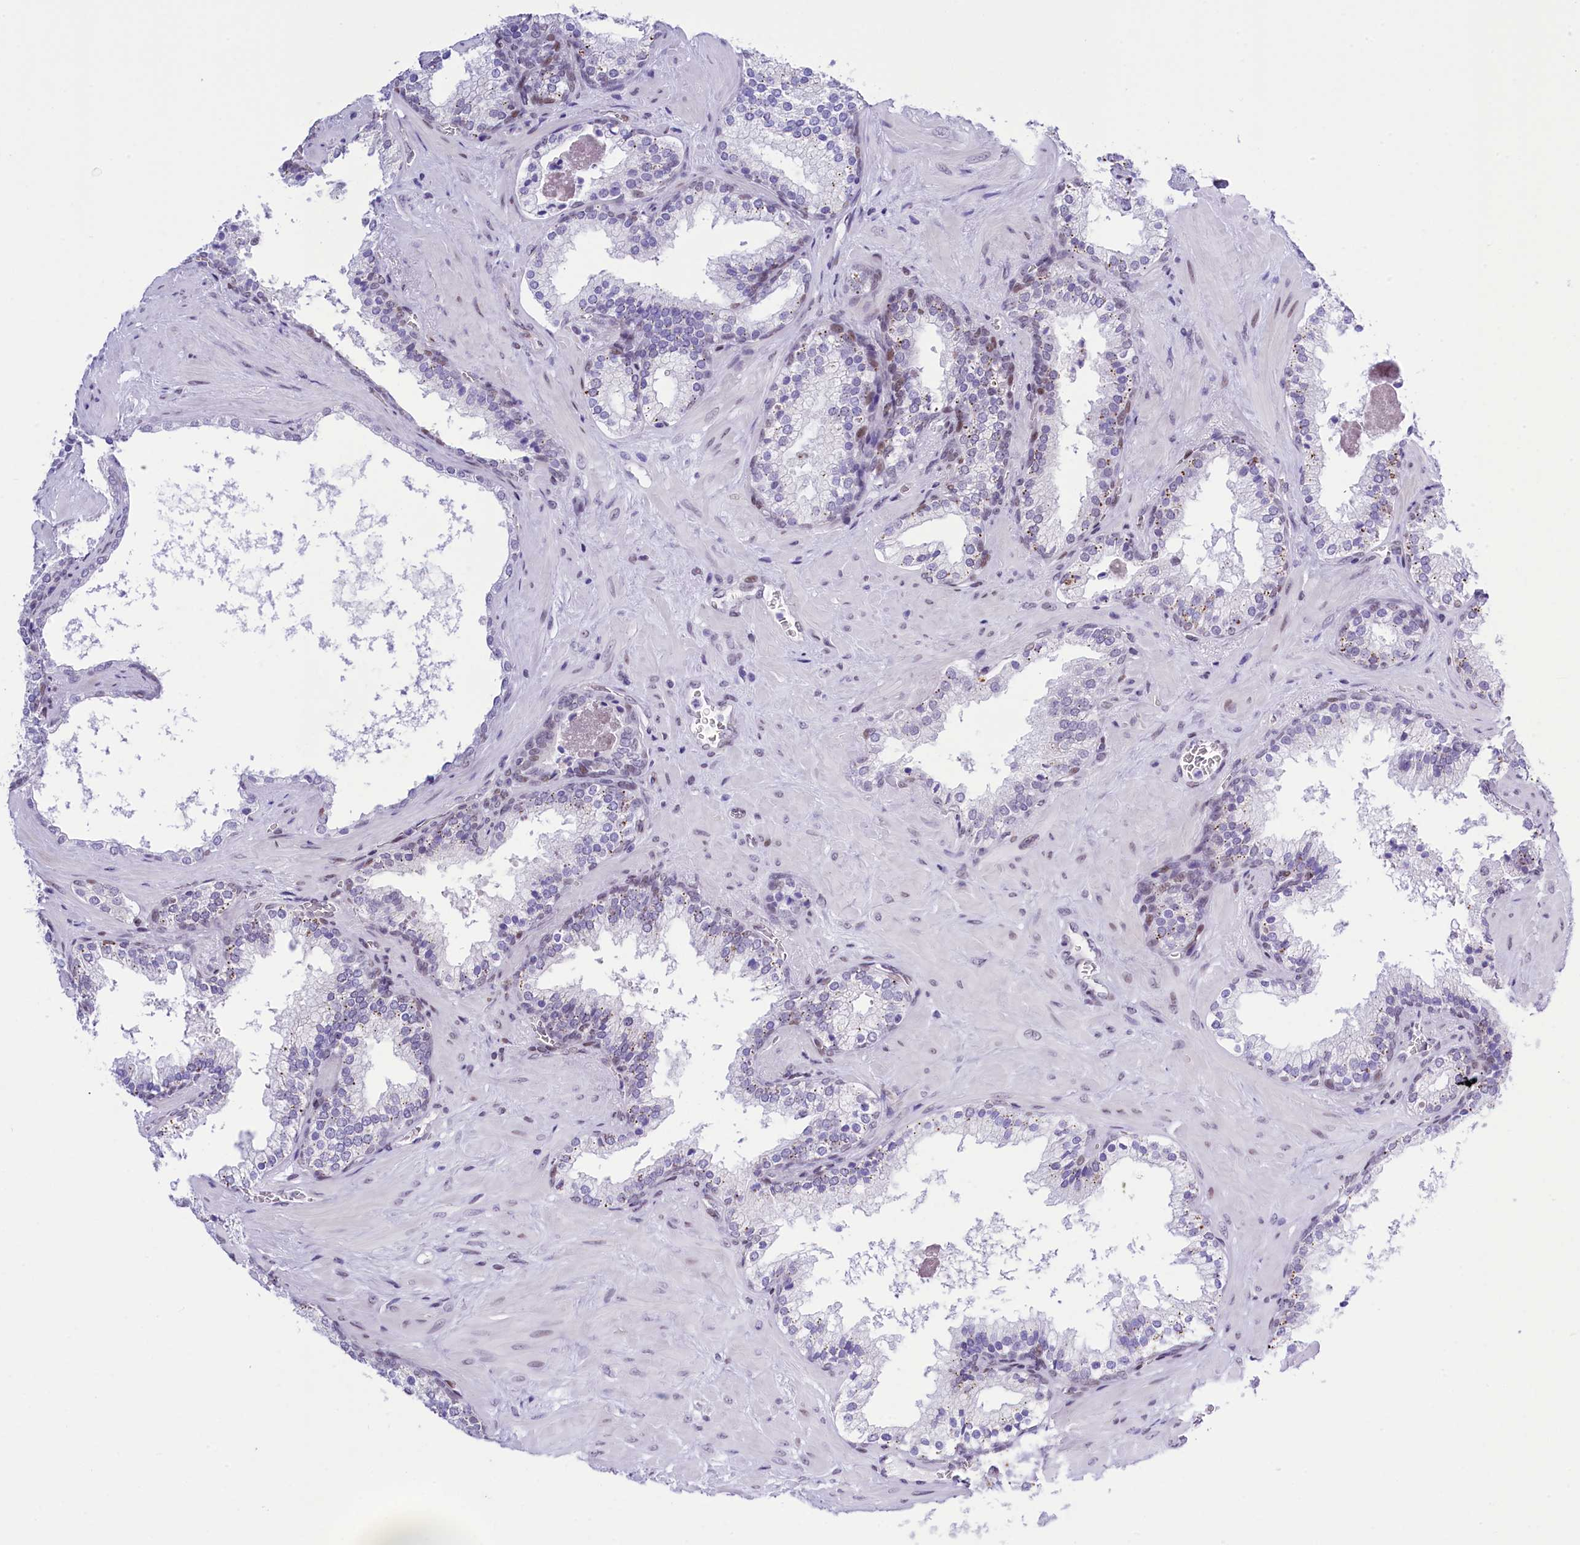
{"staining": {"intensity": "weak", "quantity": "<25%", "location": "nuclear"}, "tissue": "prostate cancer", "cell_type": "Tumor cells", "image_type": "cancer", "snomed": [{"axis": "morphology", "description": "Adenocarcinoma, High grade"}, {"axis": "topography", "description": "Prostate"}], "caption": "A high-resolution micrograph shows IHC staining of high-grade adenocarcinoma (prostate), which demonstrates no significant positivity in tumor cells. (Brightfield microscopy of DAB (3,3'-diaminobenzidine) IHC at high magnification).", "gene": "RPS6KB1", "patient": {"sex": "male", "age": 64}}